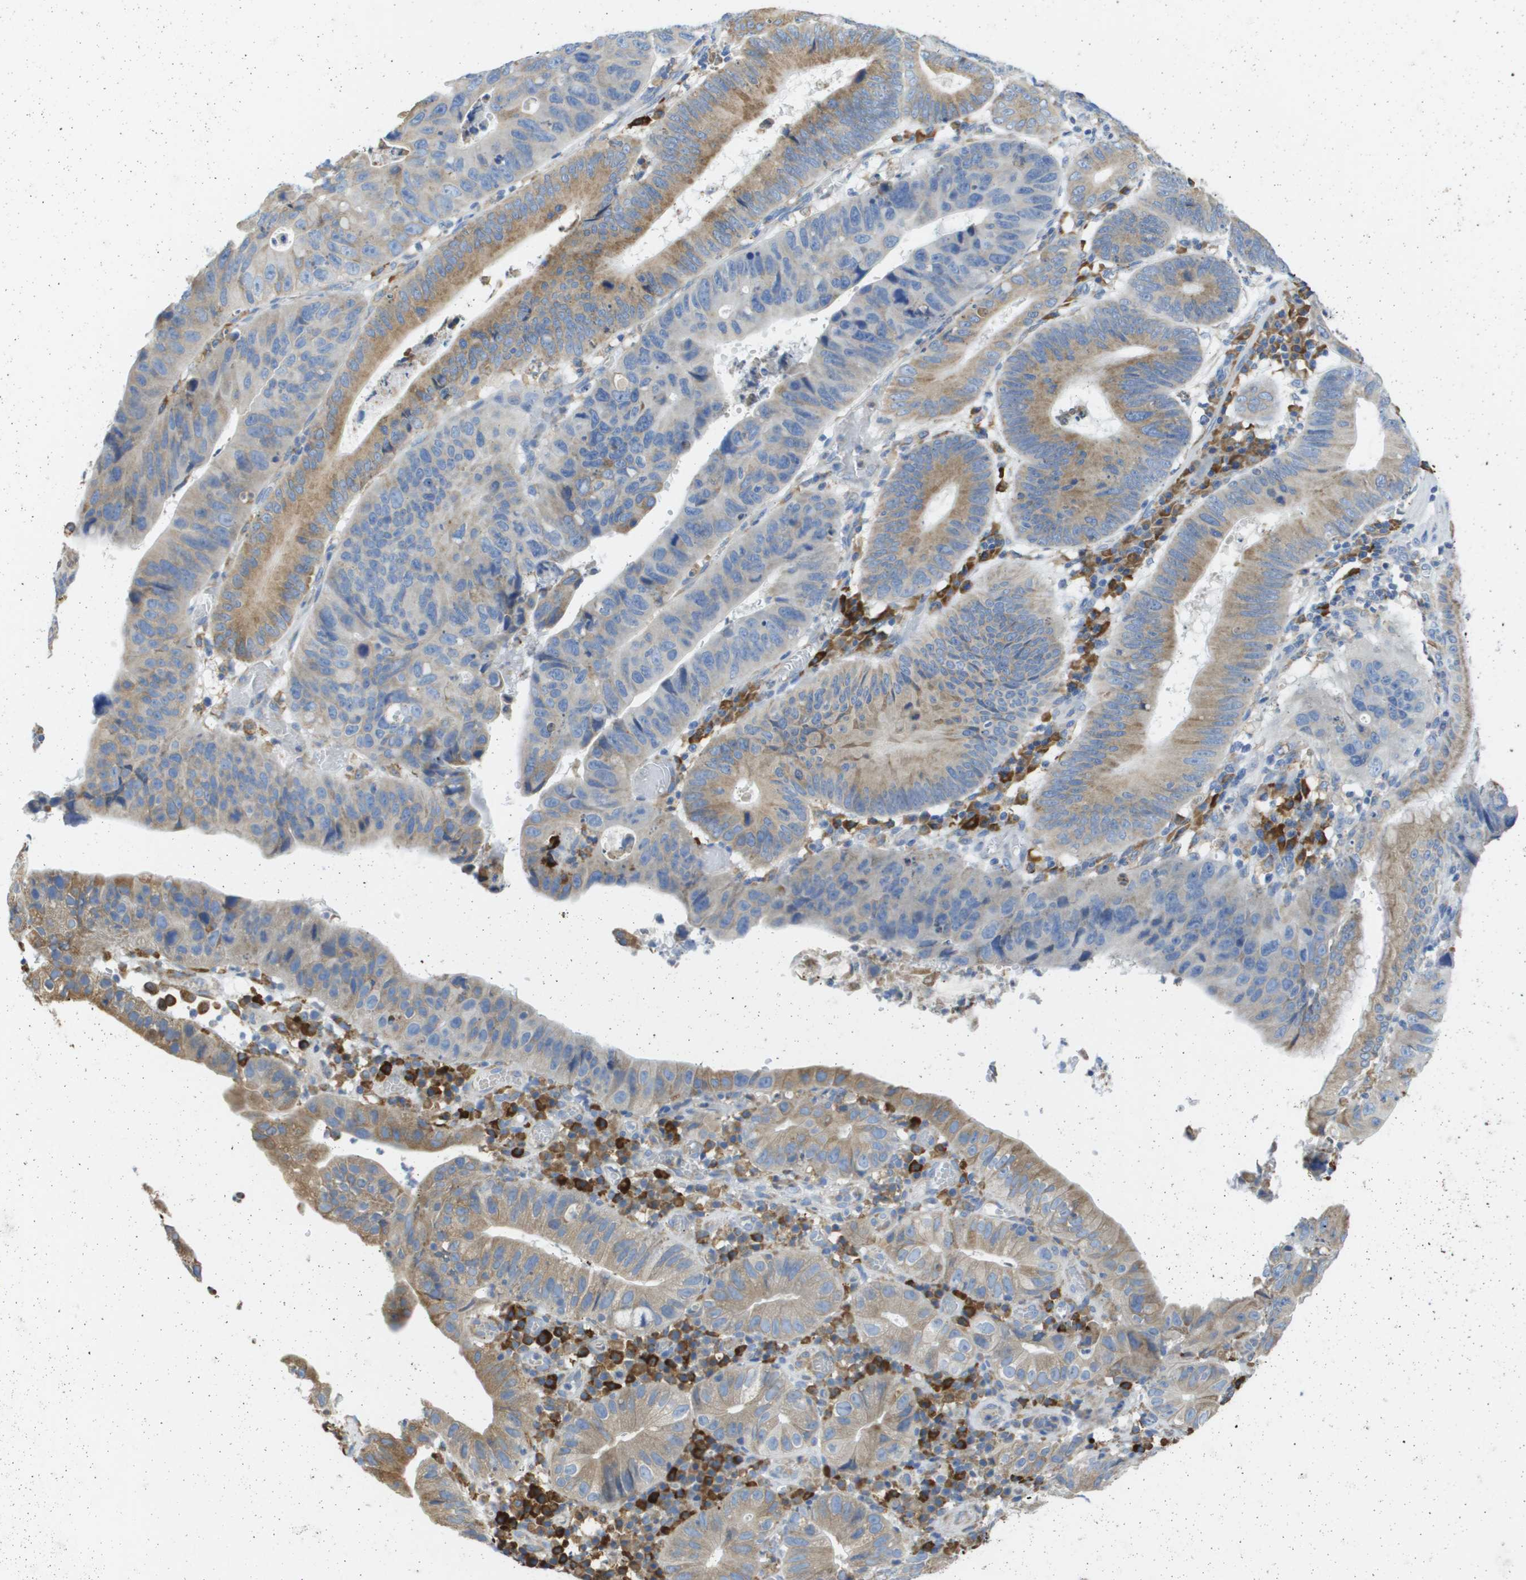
{"staining": {"intensity": "moderate", "quantity": "25%-75%", "location": "cytoplasmic/membranous"}, "tissue": "stomach cancer", "cell_type": "Tumor cells", "image_type": "cancer", "snomed": [{"axis": "morphology", "description": "Adenocarcinoma, NOS"}, {"axis": "topography", "description": "Stomach"}], "caption": "Brown immunohistochemical staining in human stomach adenocarcinoma exhibits moderate cytoplasmic/membranous staining in about 25%-75% of tumor cells.", "gene": "SDR42E1", "patient": {"sex": "male", "age": 59}}